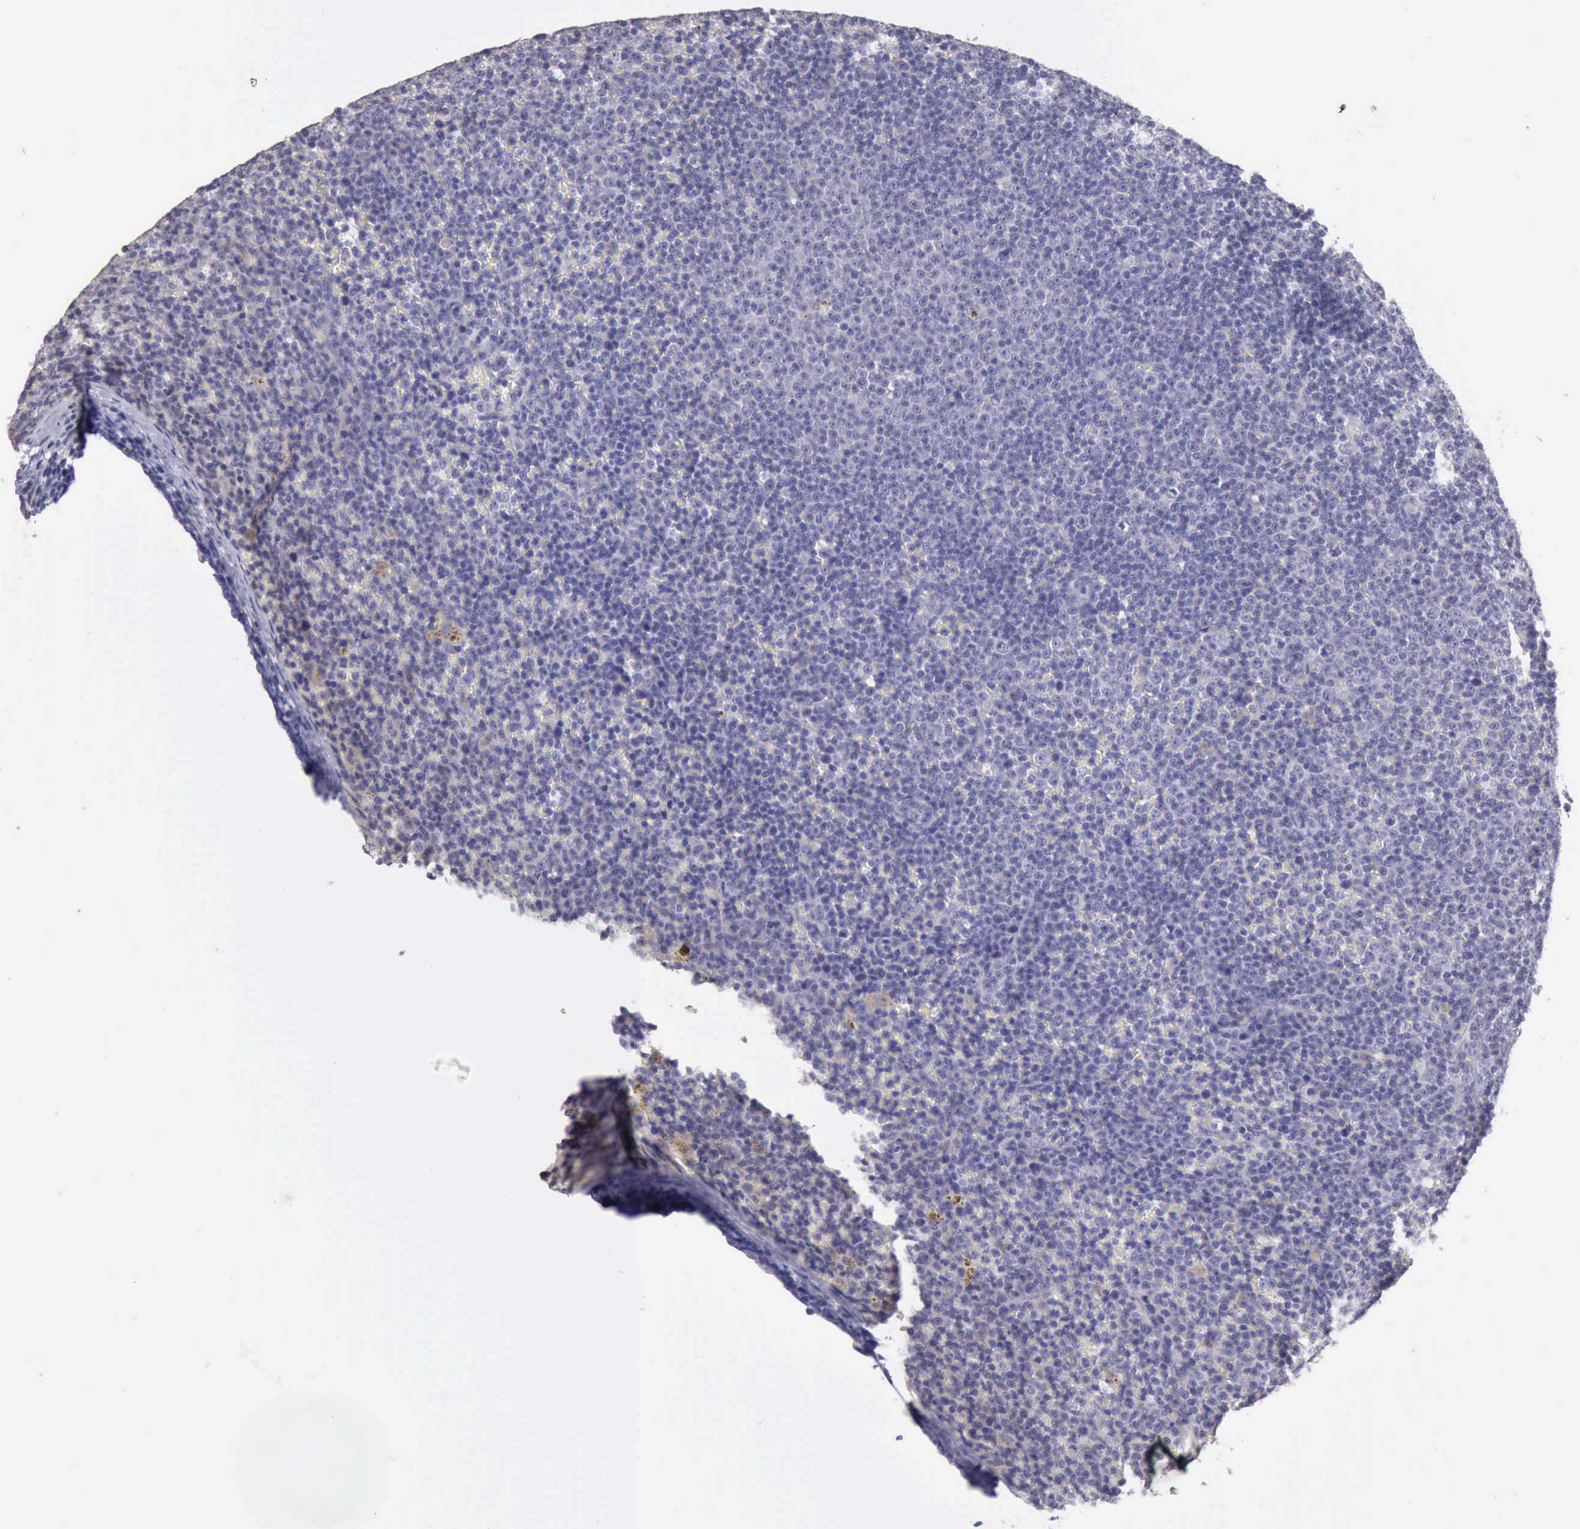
{"staining": {"intensity": "negative", "quantity": "none", "location": "none"}, "tissue": "lymphoma", "cell_type": "Tumor cells", "image_type": "cancer", "snomed": [{"axis": "morphology", "description": "Malignant lymphoma, non-Hodgkin's type, Low grade"}, {"axis": "topography", "description": "Lymph node"}], "caption": "Immunohistochemistry (IHC) of low-grade malignant lymphoma, non-Hodgkin's type displays no expression in tumor cells.", "gene": "KCND1", "patient": {"sex": "male", "age": 50}}